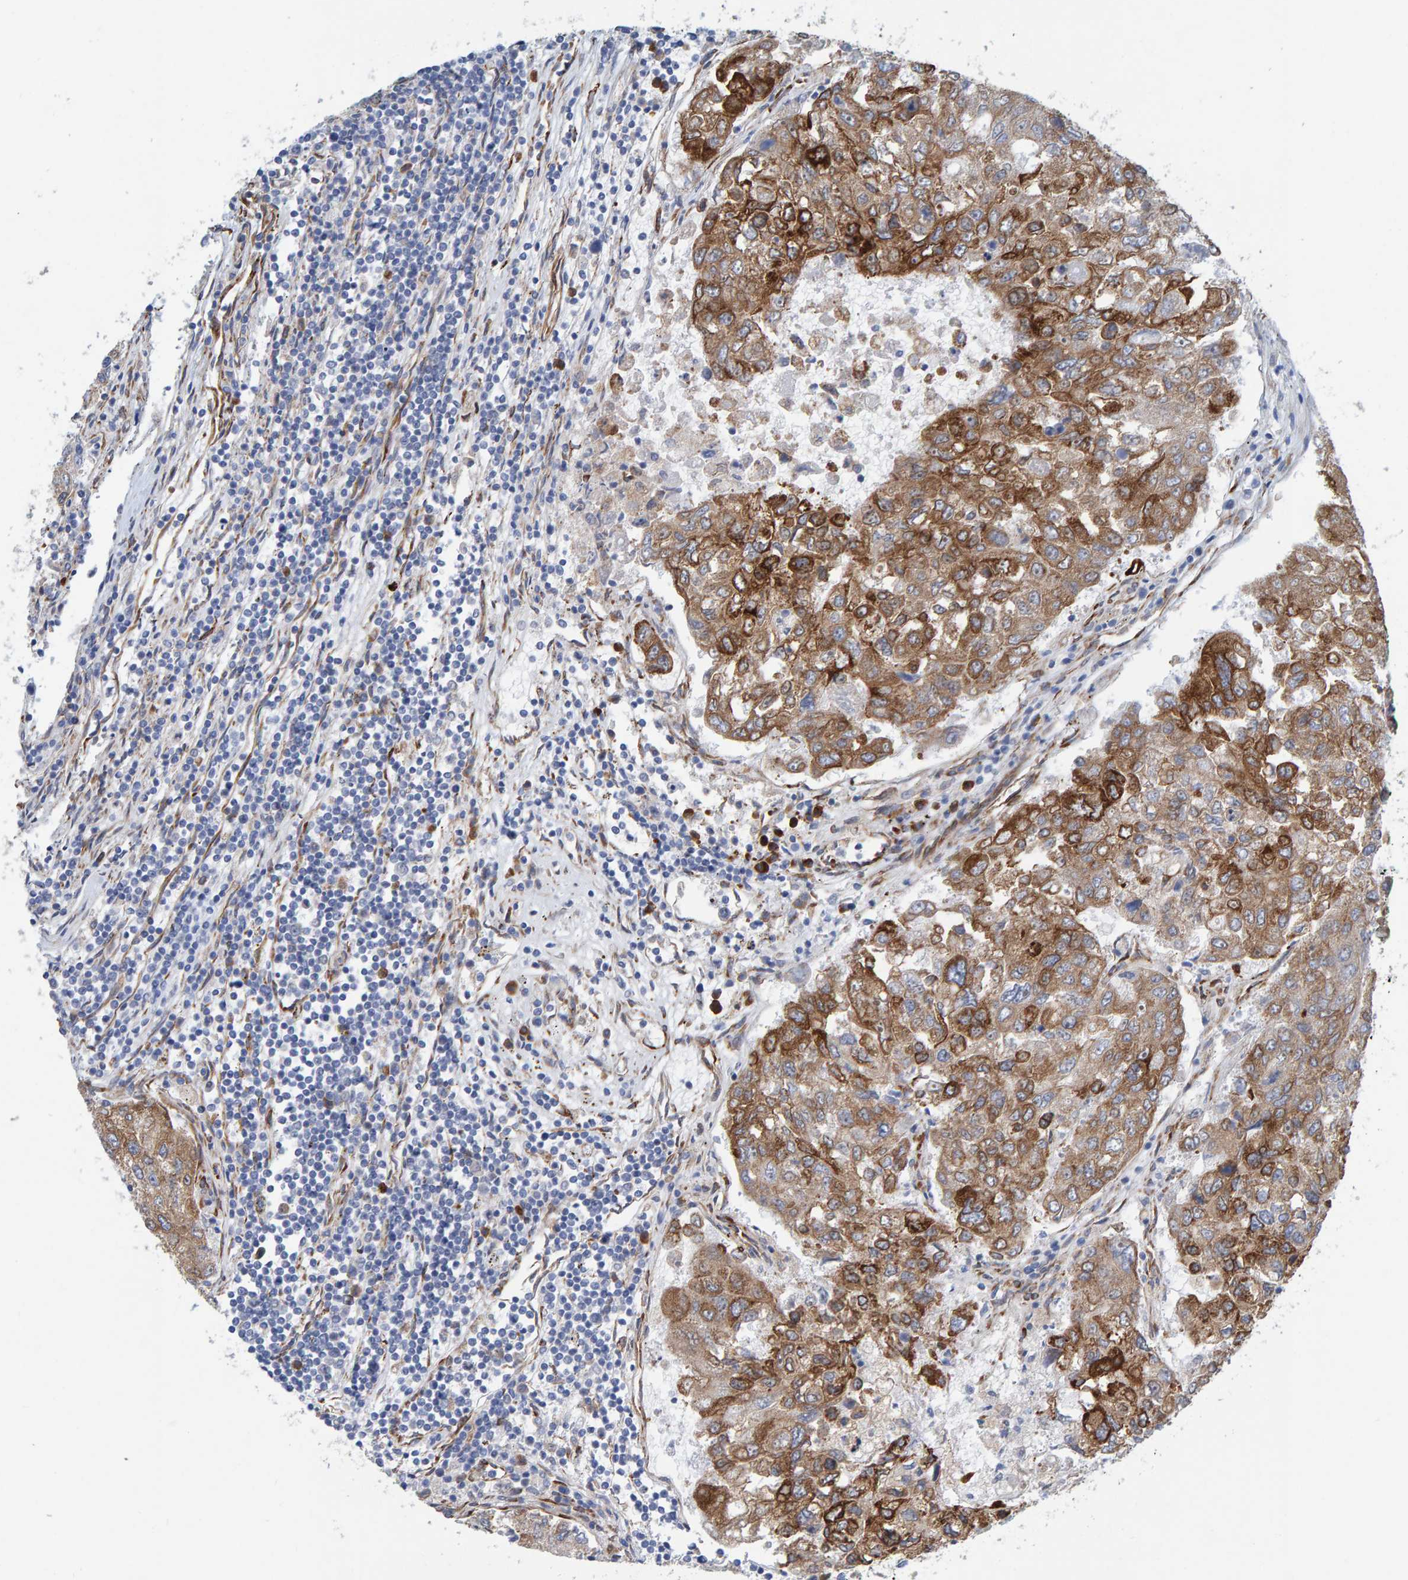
{"staining": {"intensity": "moderate", "quantity": ">75%", "location": "cytoplasmic/membranous"}, "tissue": "urothelial cancer", "cell_type": "Tumor cells", "image_type": "cancer", "snomed": [{"axis": "morphology", "description": "Urothelial carcinoma, High grade"}, {"axis": "topography", "description": "Lymph node"}, {"axis": "topography", "description": "Urinary bladder"}], "caption": "Urothelial carcinoma (high-grade) was stained to show a protein in brown. There is medium levels of moderate cytoplasmic/membranous expression in about >75% of tumor cells.", "gene": "MMP16", "patient": {"sex": "male", "age": 51}}